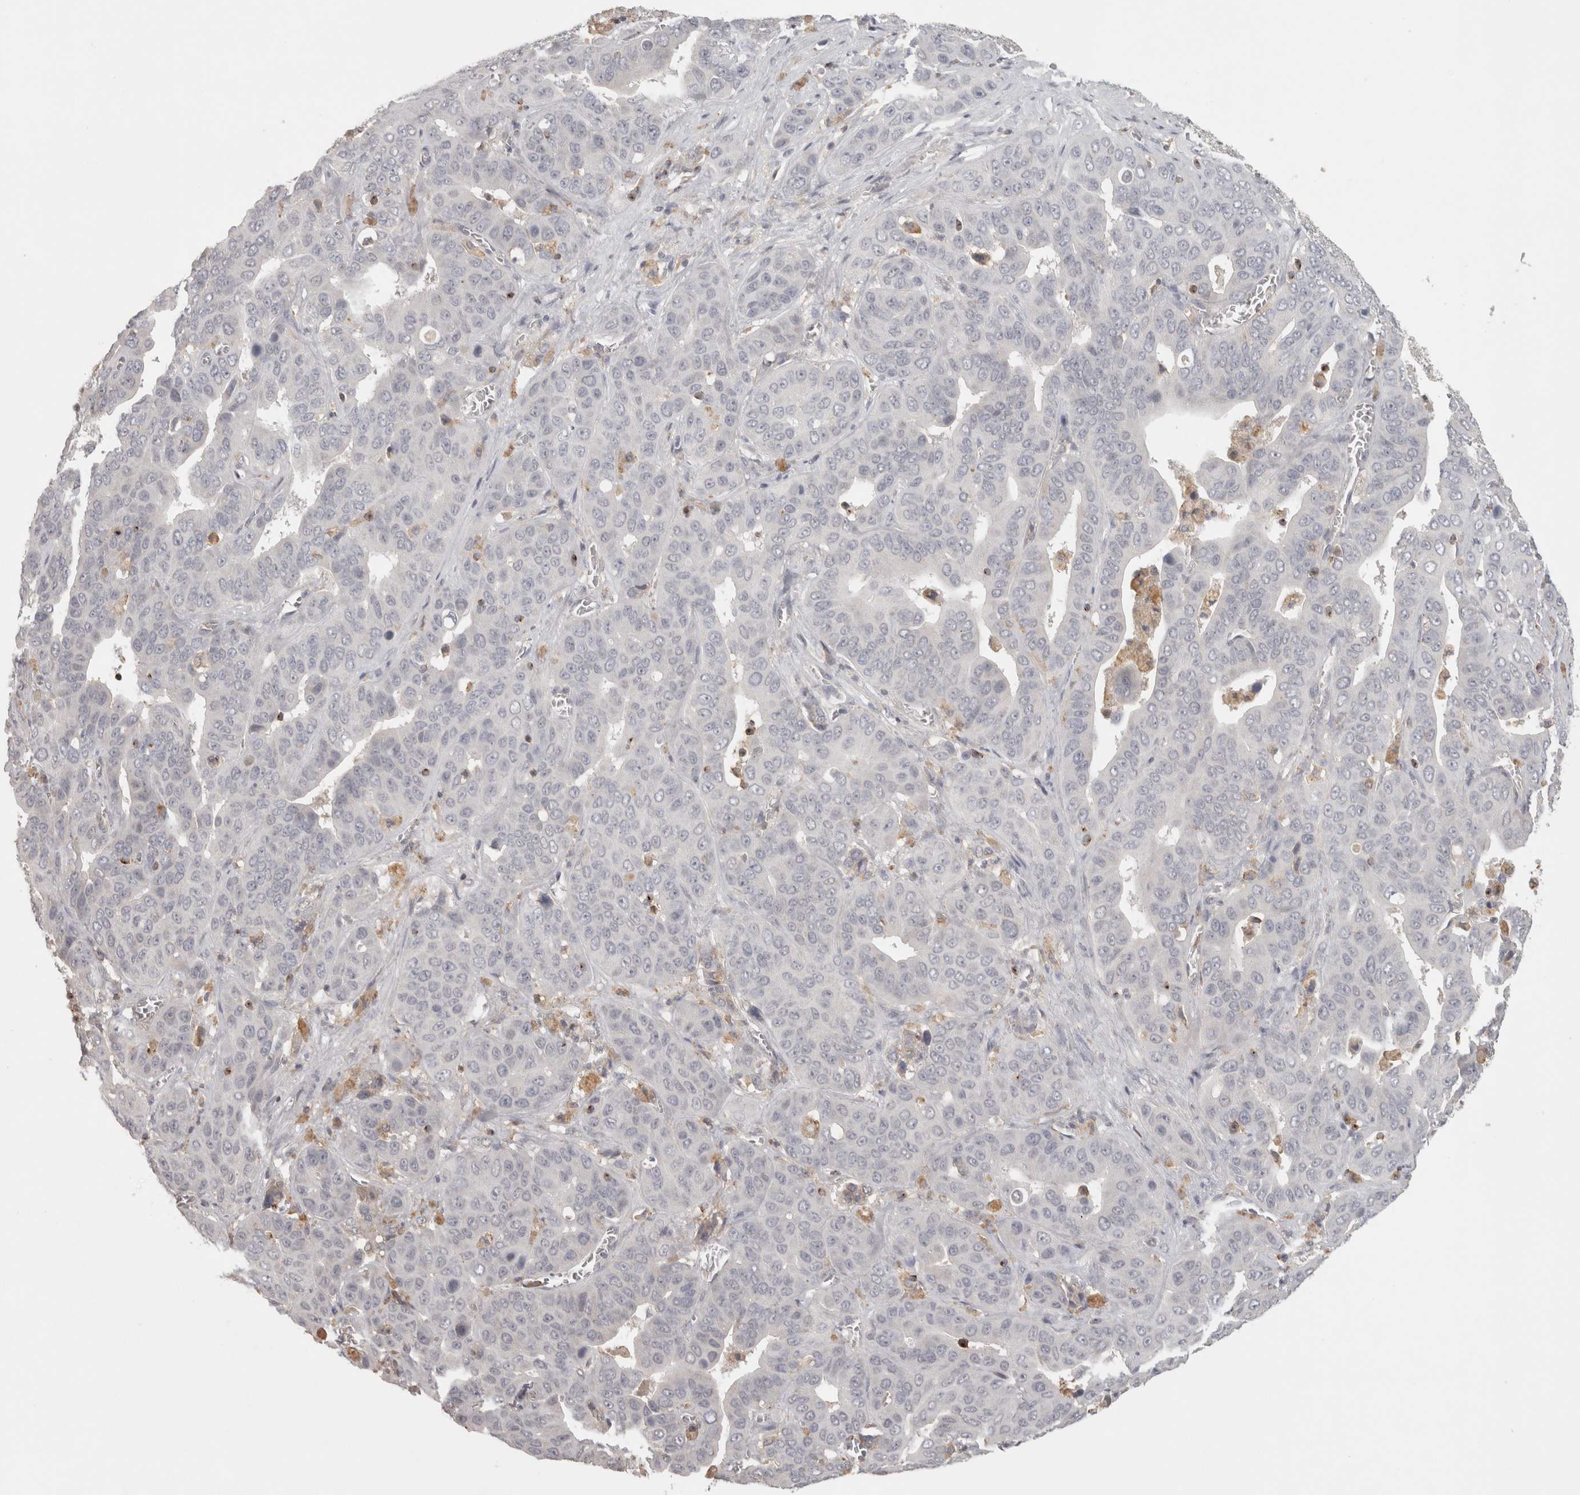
{"staining": {"intensity": "negative", "quantity": "none", "location": "none"}, "tissue": "liver cancer", "cell_type": "Tumor cells", "image_type": "cancer", "snomed": [{"axis": "morphology", "description": "Cholangiocarcinoma"}, {"axis": "topography", "description": "Liver"}], "caption": "The image shows no staining of tumor cells in liver cholangiocarcinoma.", "gene": "HAVCR2", "patient": {"sex": "female", "age": 52}}